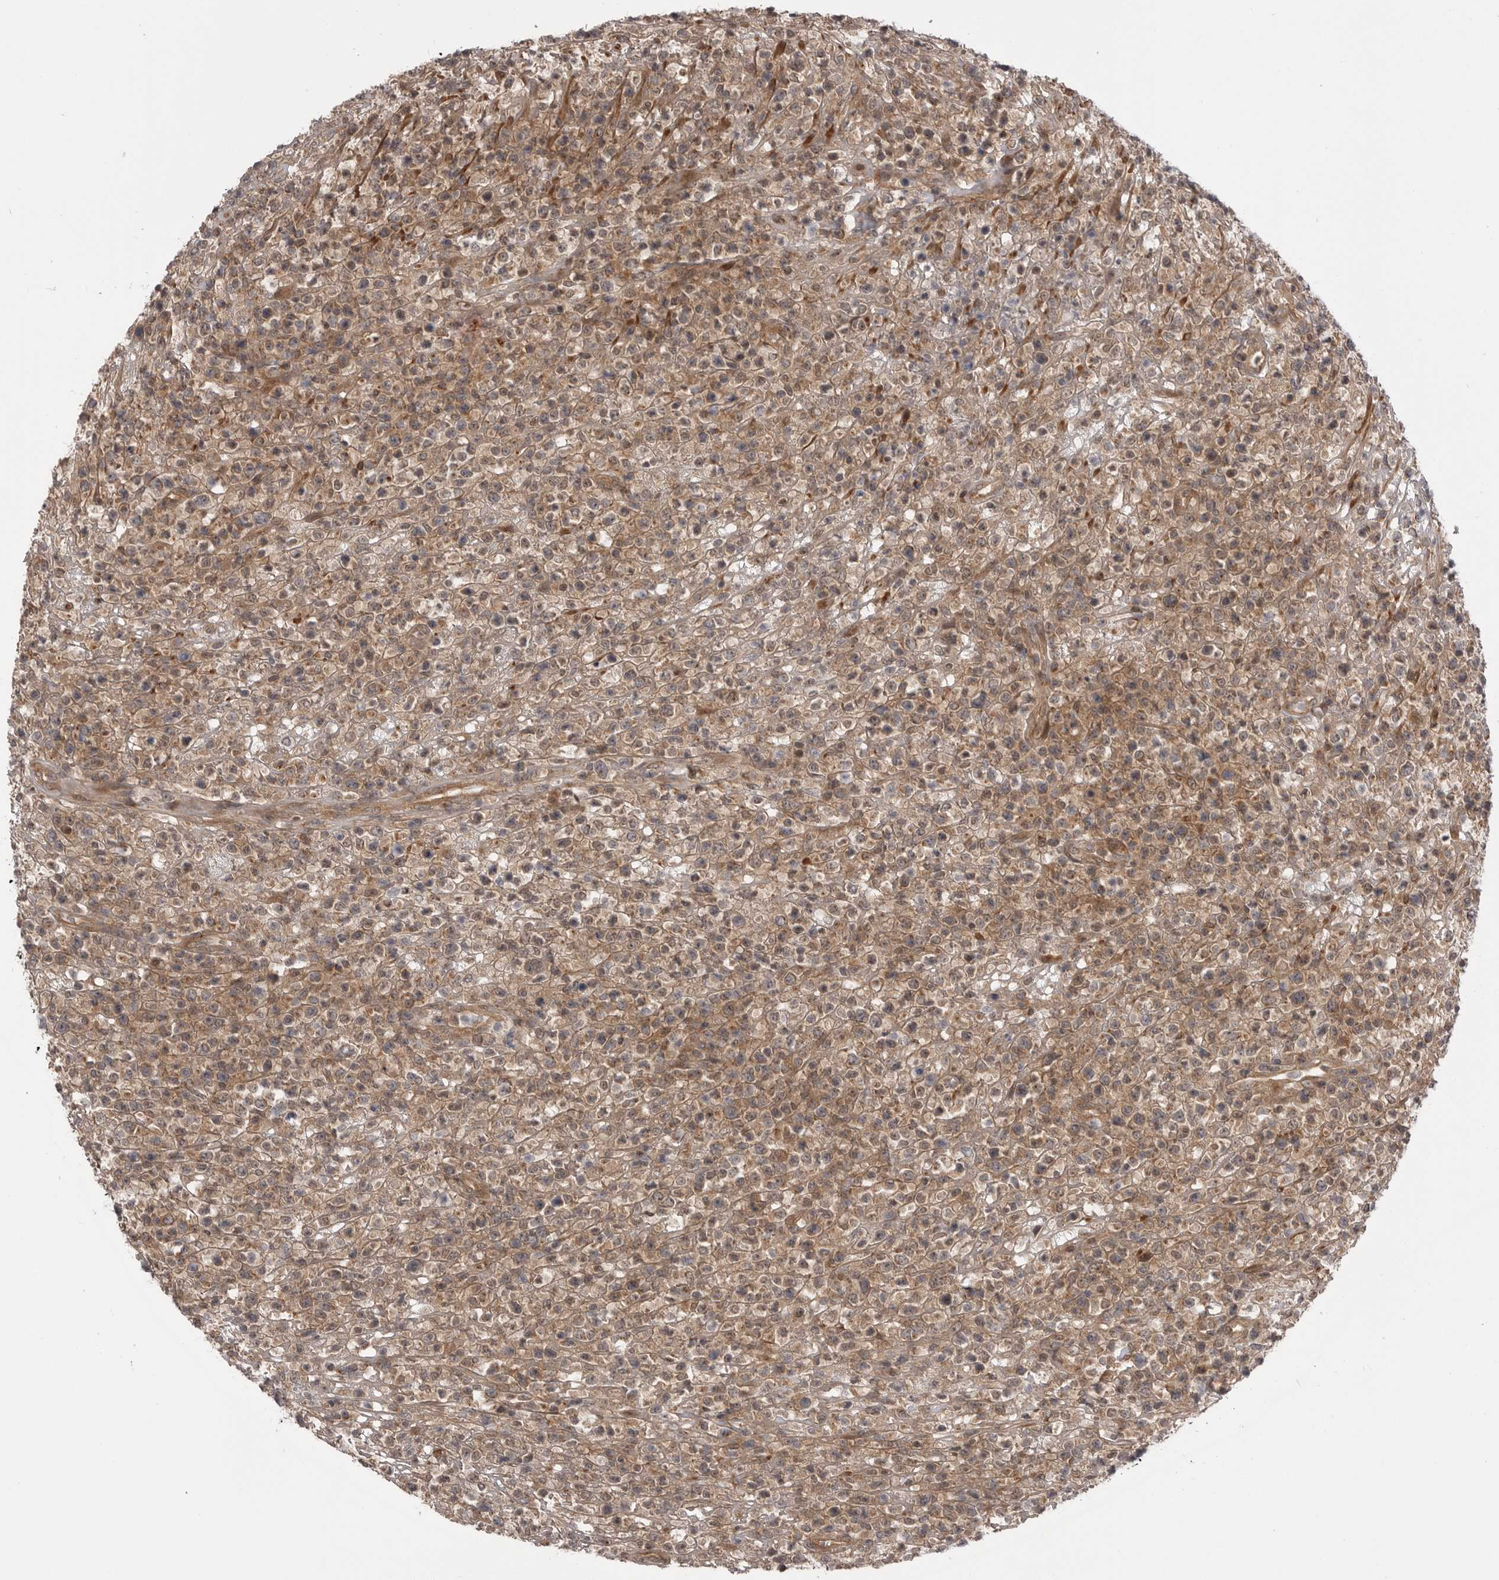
{"staining": {"intensity": "moderate", "quantity": ">75%", "location": "cytoplasmic/membranous"}, "tissue": "lymphoma", "cell_type": "Tumor cells", "image_type": "cancer", "snomed": [{"axis": "morphology", "description": "Malignant lymphoma, non-Hodgkin's type, High grade"}, {"axis": "topography", "description": "Colon"}], "caption": "A brown stain highlights moderate cytoplasmic/membranous staining of a protein in human lymphoma tumor cells.", "gene": "PDCL", "patient": {"sex": "female", "age": 53}}